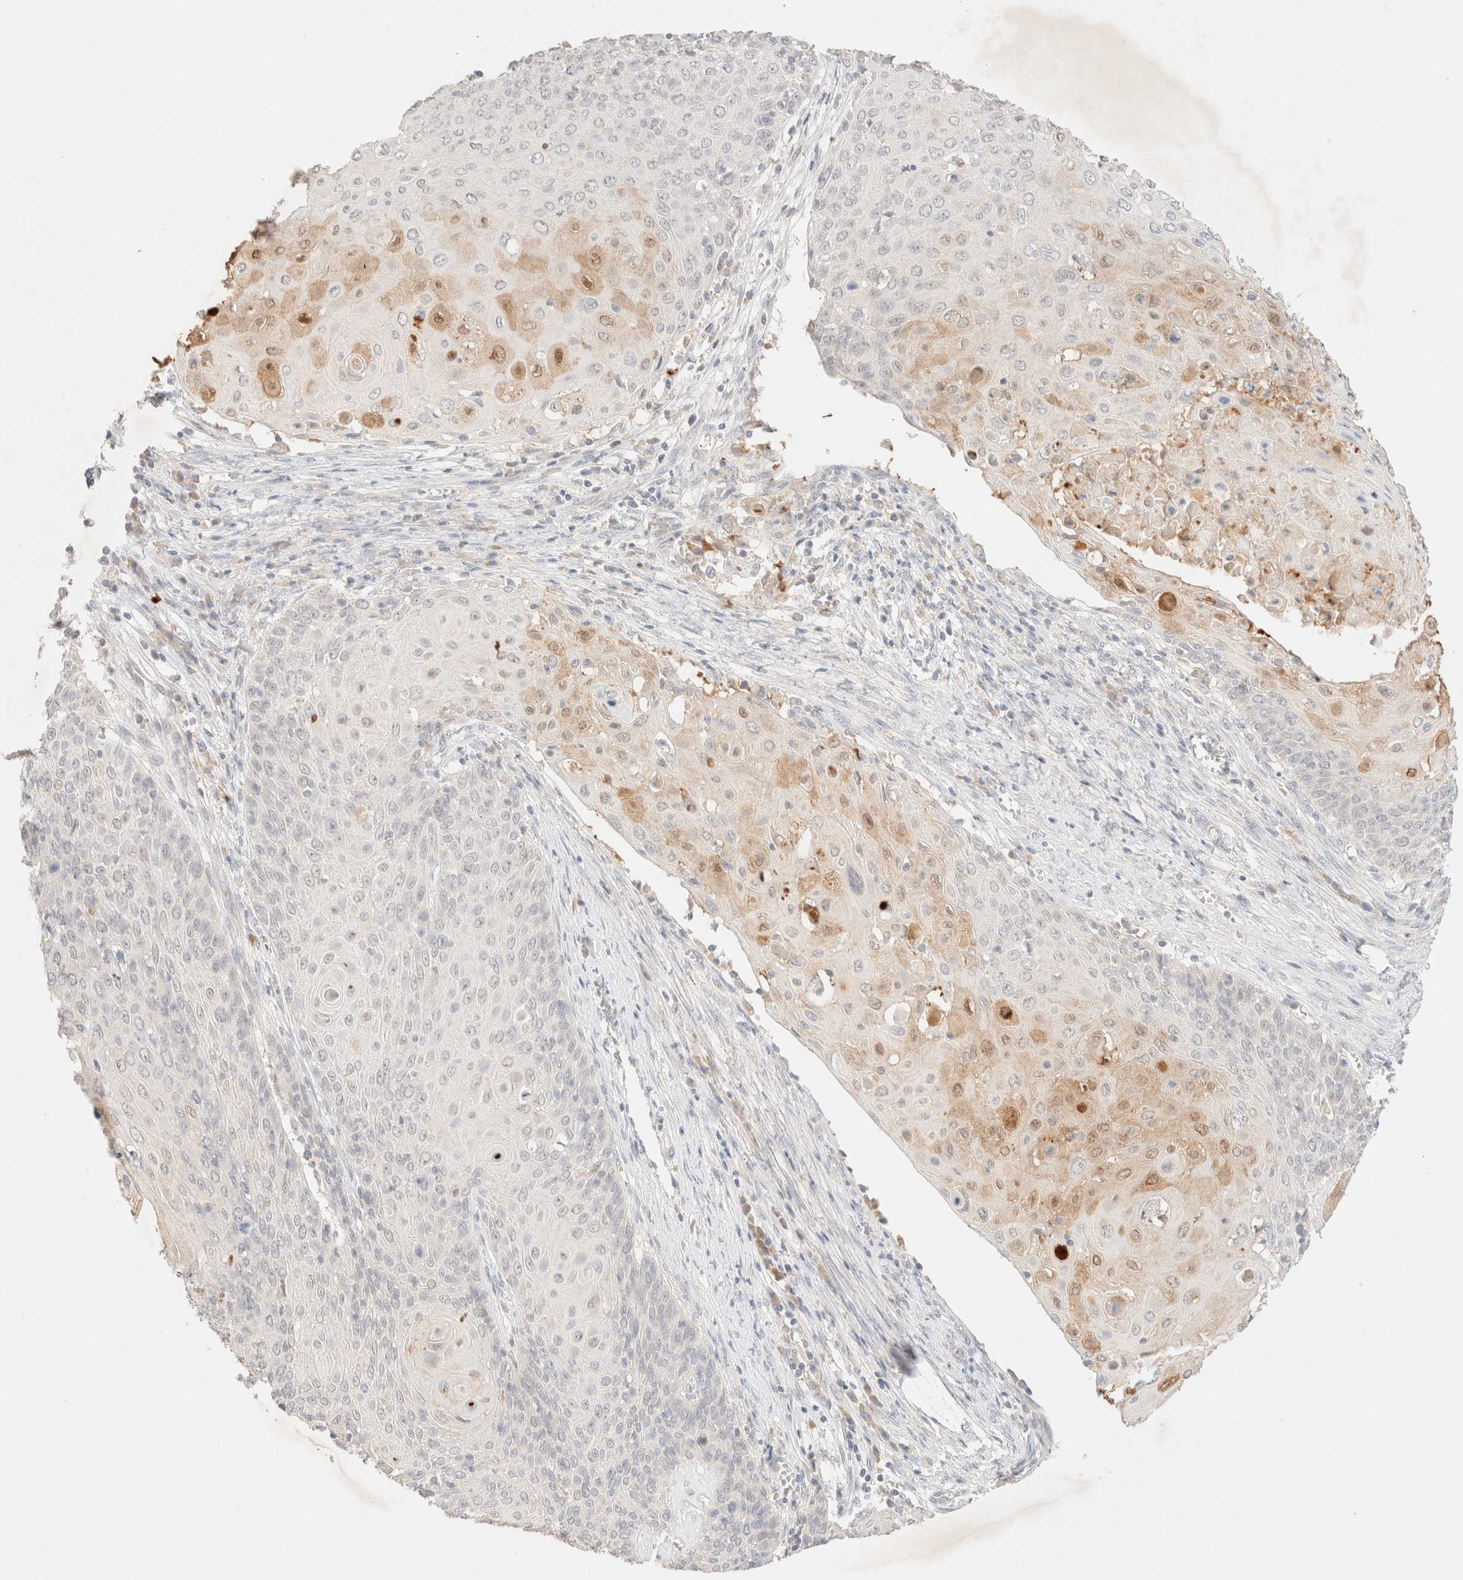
{"staining": {"intensity": "moderate", "quantity": "<25%", "location": "cytoplasmic/membranous,nuclear"}, "tissue": "cervical cancer", "cell_type": "Tumor cells", "image_type": "cancer", "snomed": [{"axis": "morphology", "description": "Squamous cell carcinoma, NOS"}, {"axis": "topography", "description": "Cervix"}], "caption": "Brown immunohistochemical staining in human squamous cell carcinoma (cervical) exhibits moderate cytoplasmic/membranous and nuclear staining in about <25% of tumor cells.", "gene": "SNTB1", "patient": {"sex": "female", "age": 39}}